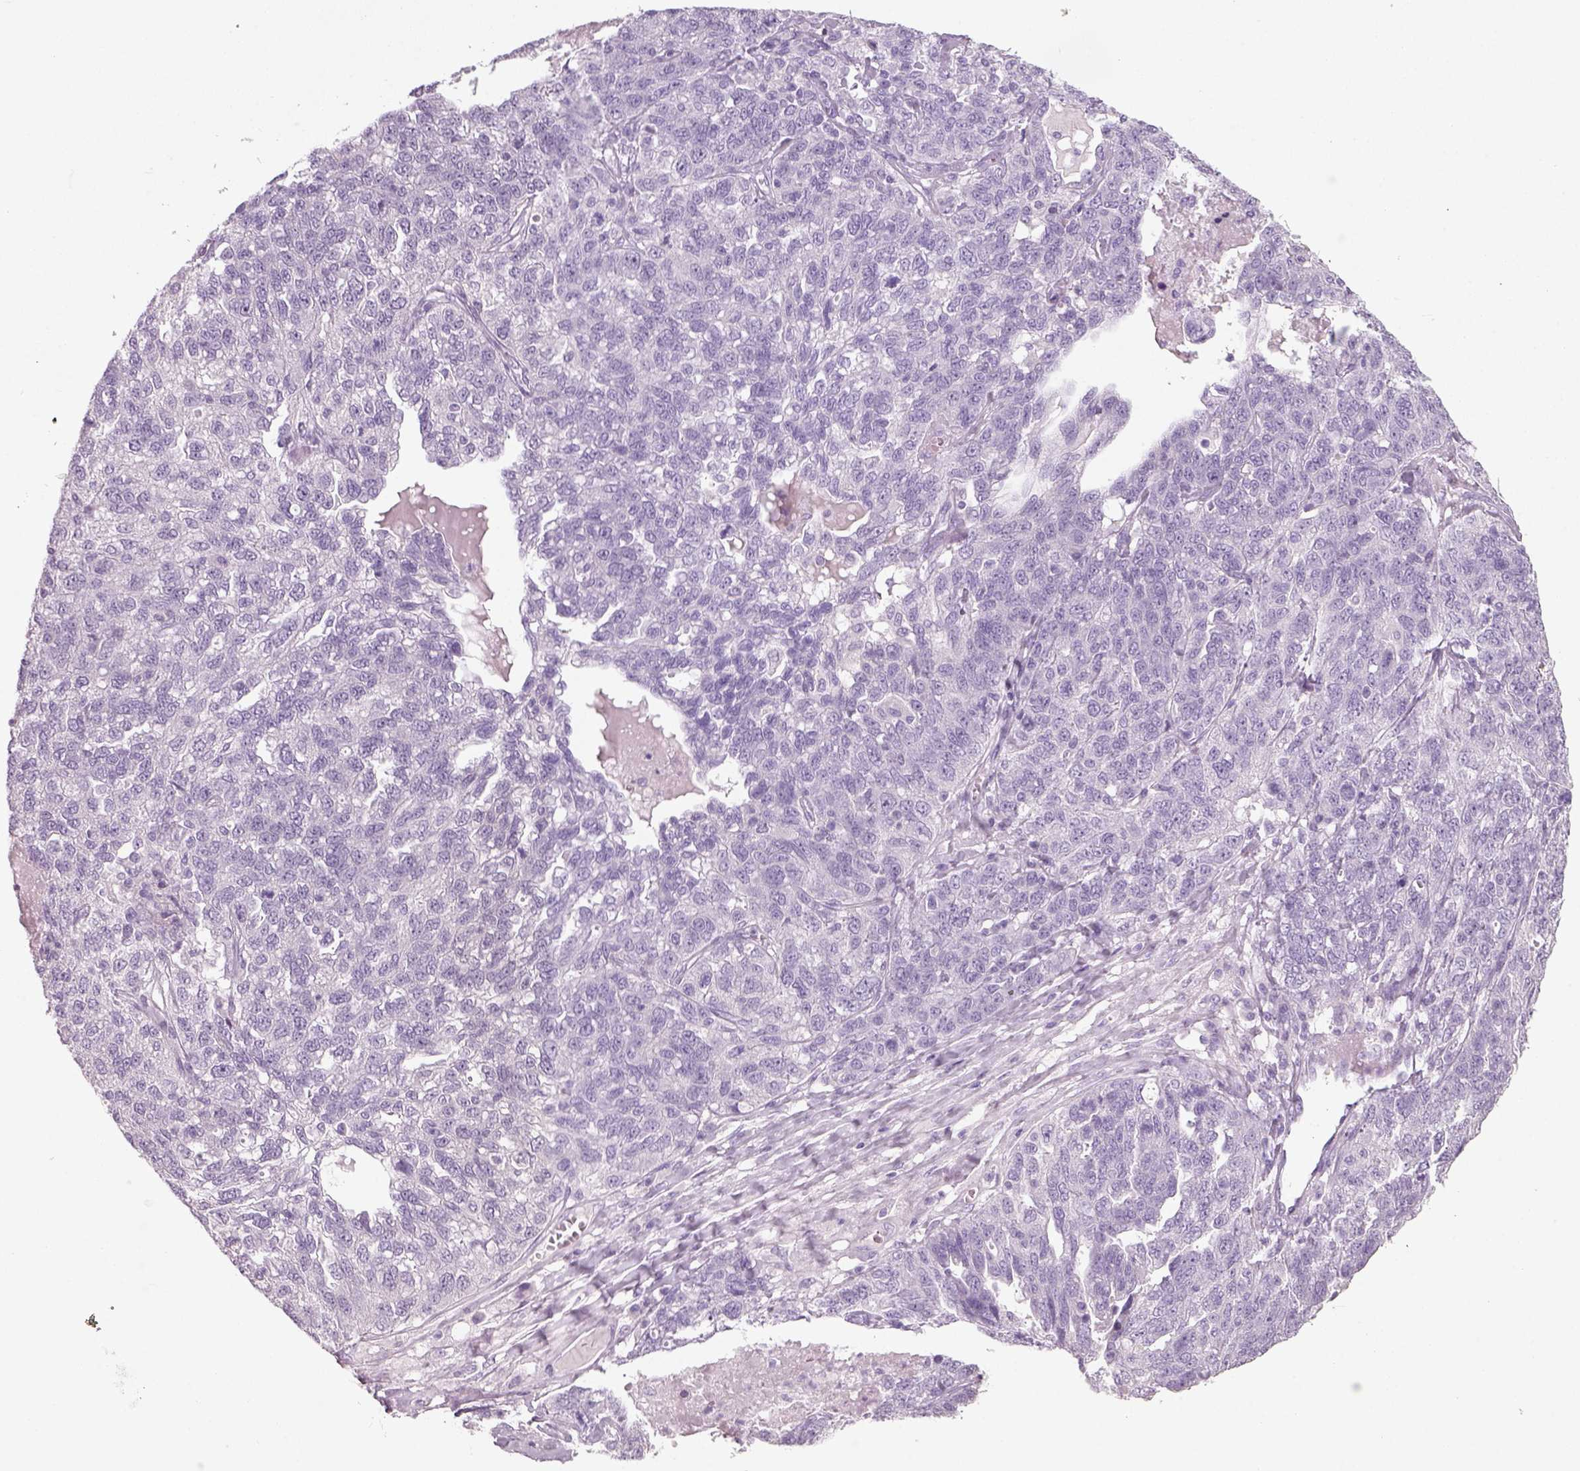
{"staining": {"intensity": "negative", "quantity": "none", "location": "none"}, "tissue": "ovarian cancer", "cell_type": "Tumor cells", "image_type": "cancer", "snomed": [{"axis": "morphology", "description": "Cystadenocarcinoma, serous, NOS"}, {"axis": "topography", "description": "Ovary"}], "caption": "Tumor cells are negative for brown protein staining in ovarian serous cystadenocarcinoma.", "gene": "SLC6A2", "patient": {"sex": "female", "age": 71}}